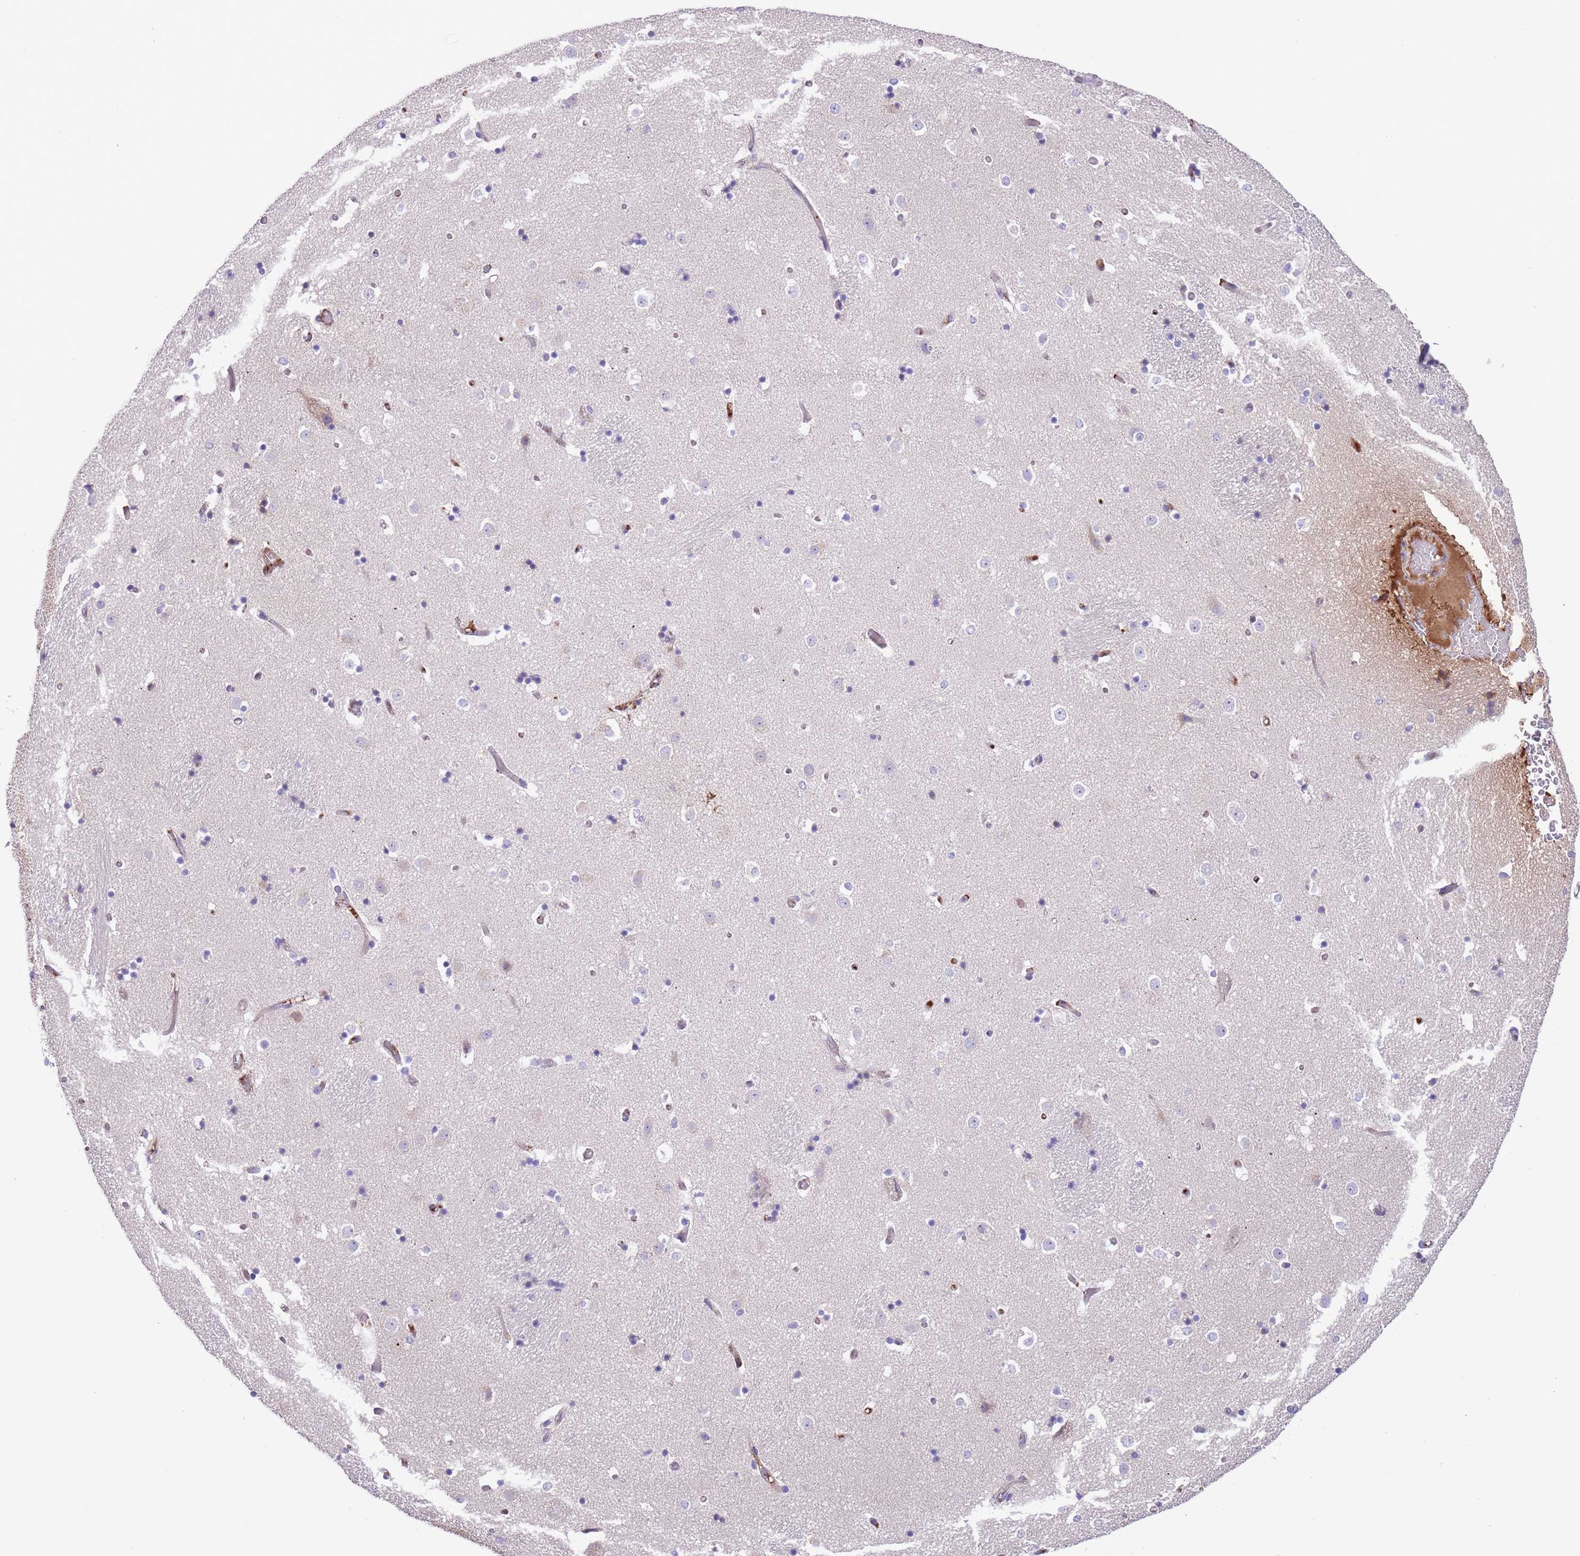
{"staining": {"intensity": "negative", "quantity": "none", "location": "none"}, "tissue": "caudate", "cell_type": "Glial cells", "image_type": "normal", "snomed": [{"axis": "morphology", "description": "Normal tissue, NOS"}, {"axis": "topography", "description": "Lateral ventricle wall"}], "caption": "Micrograph shows no protein expression in glial cells of normal caudate. (DAB (3,3'-diaminobenzidine) IHC with hematoxylin counter stain).", "gene": "IGF1", "patient": {"sex": "female", "age": 52}}